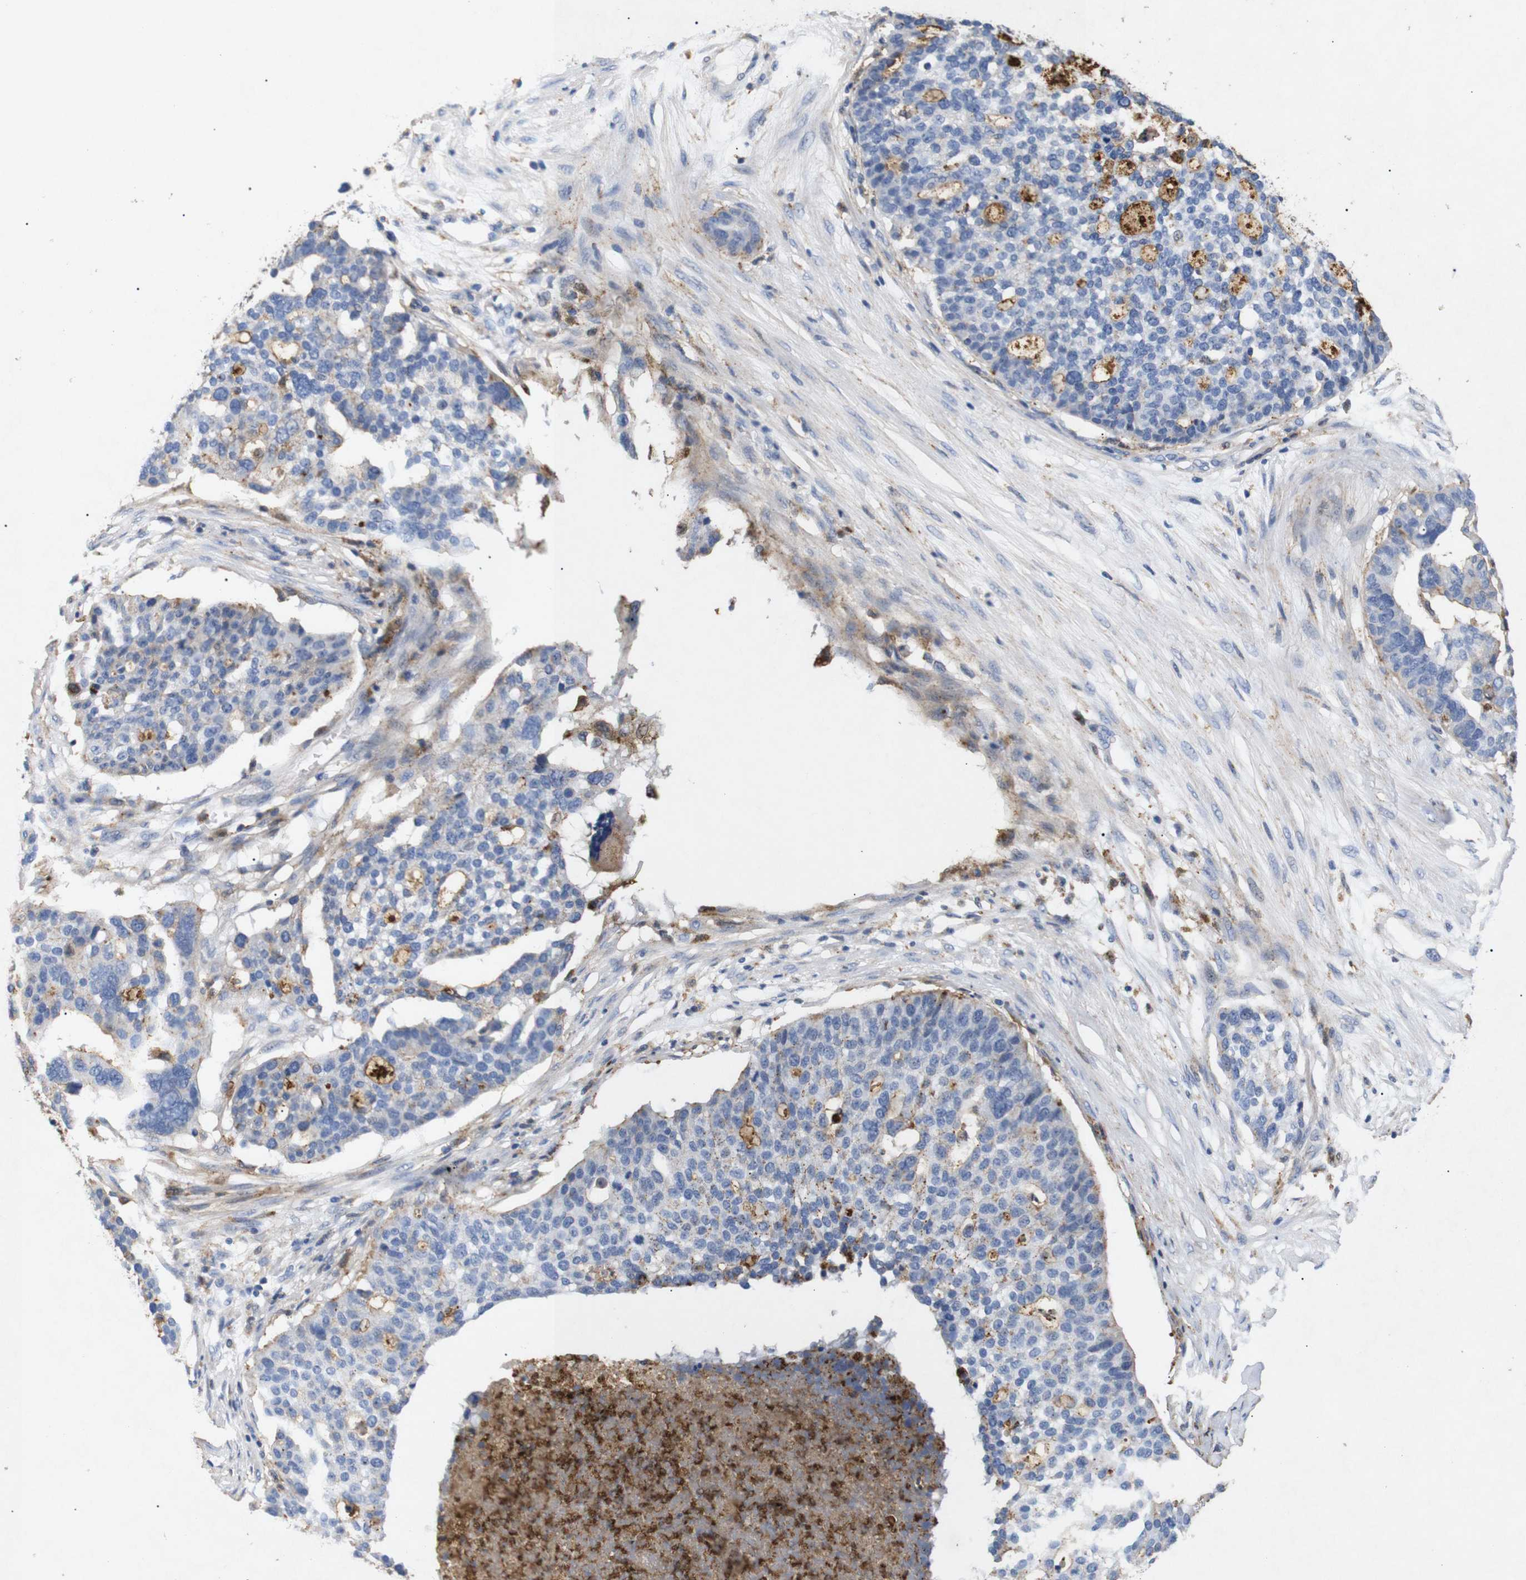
{"staining": {"intensity": "moderate", "quantity": "<25%", "location": "cytoplasmic/membranous"}, "tissue": "ovarian cancer", "cell_type": "Tumor cells", "image_type": "cancer", "snomed": [{"axis": "morphology", "description": "Cystadenocarcinoma, serous, NOS"}, {"axis": "topography", "description": "Ovary"}], "caption": "Human ovarian cancer stained with a protein marker demonstrates moderate staining in tumor cells.", "gene": "SDCBP", "patient": {"sex": "female", "age": 59}}